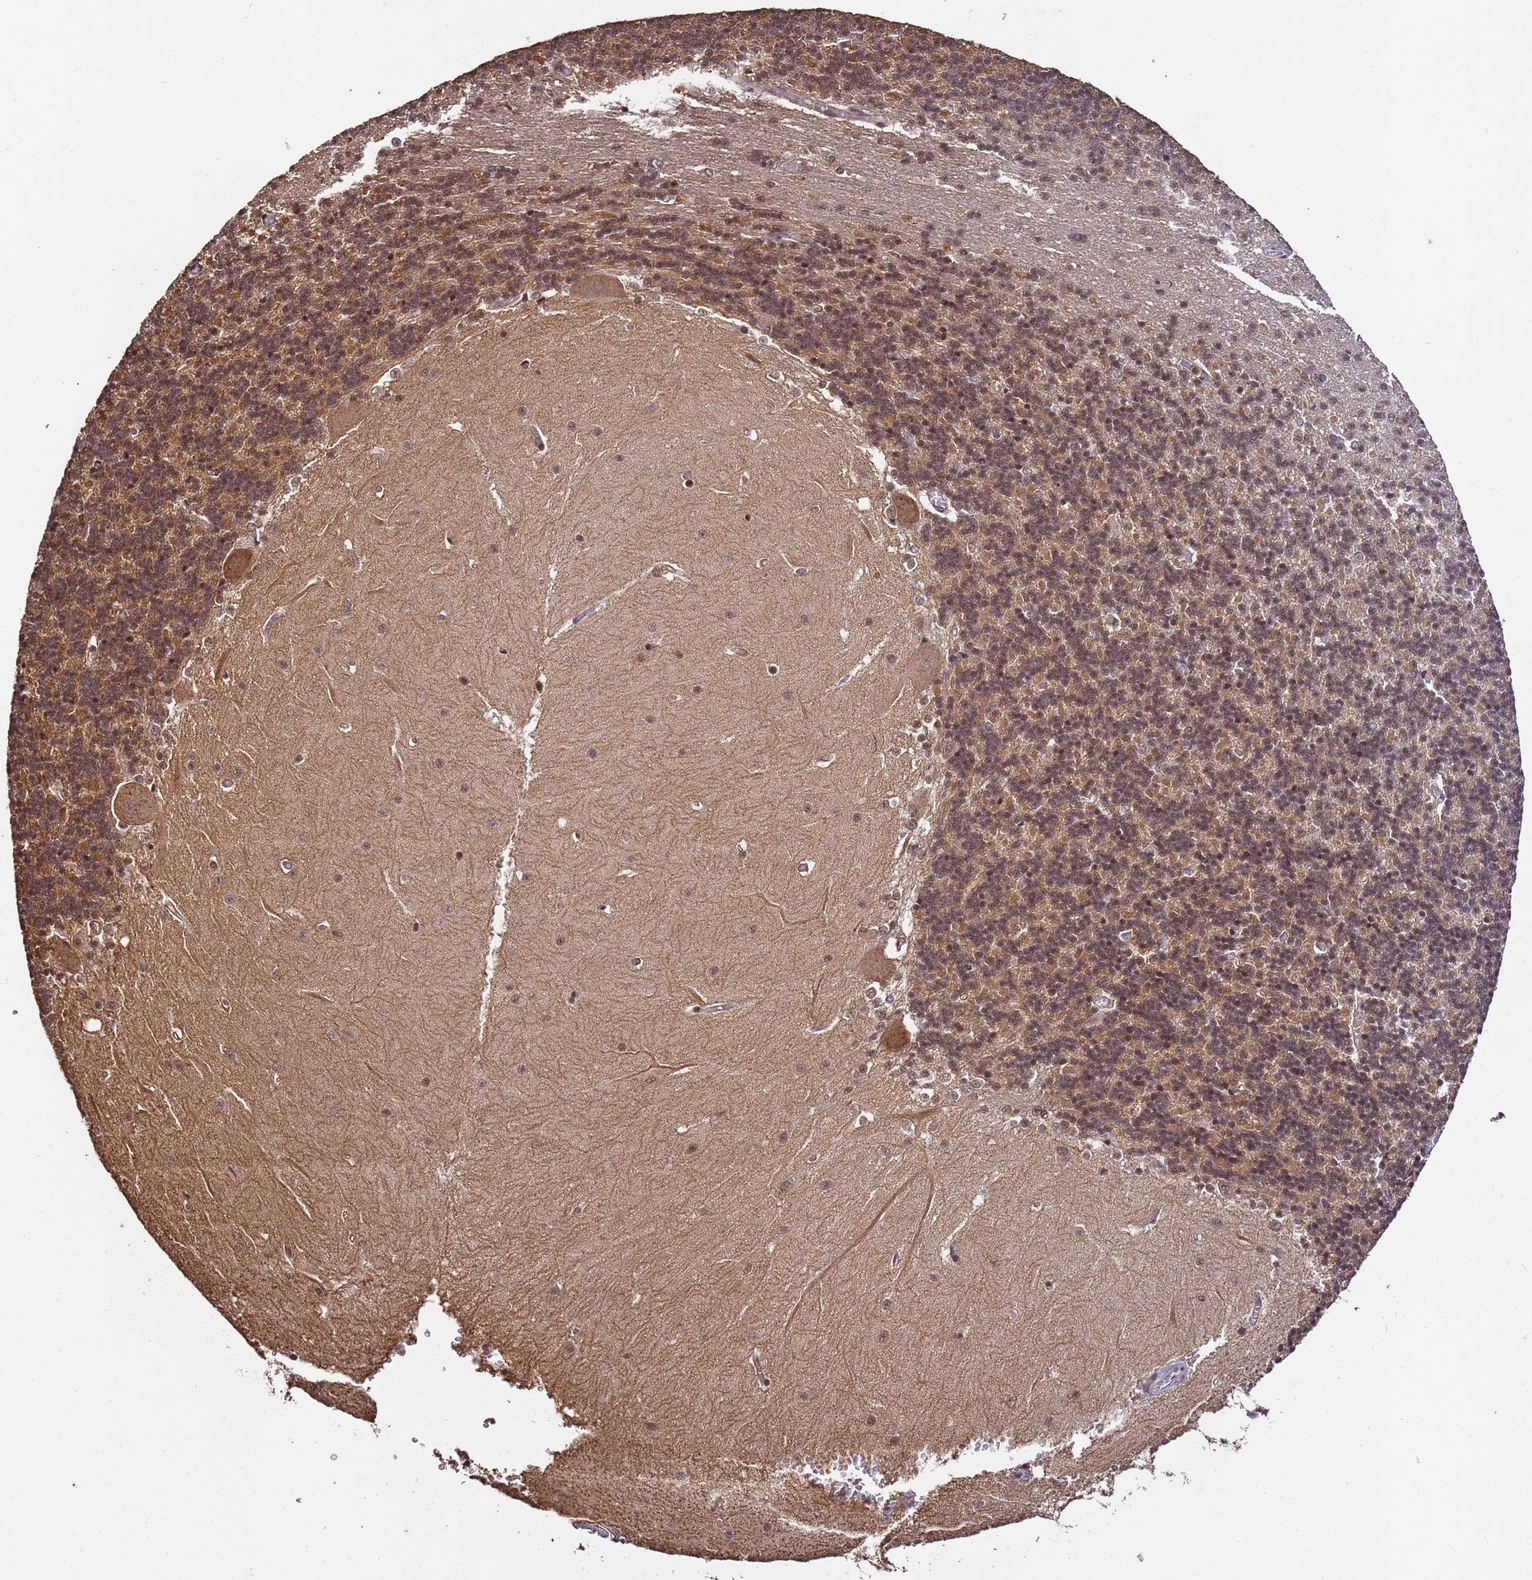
{"staining": {"intensity": "moderate", "quantity": ">75%", "location": "cytoplasmic/membranous,nuclear"}, "tissue": "cerebellum", "cell_type": "Cells in granular layer", "image_type": "normal", "snomed": [{"axis": "morphology", "description": "Normal tissue, NOS"}, {"axis": "topography", "description": "Cerebellum"}], "caption": "Protein expression by immunohistochemistry displays moderate cytoplasmic/membranous,nuclear positivity in about >75% of cells in granular layer in unremarkable cerebellum. (Stains: DAB in brown, nuclei in blue, Microscopy: brightfield microscopy at high magnification).", "gene": "SYF2", "patient": {"sex": "male", "age": 37}}